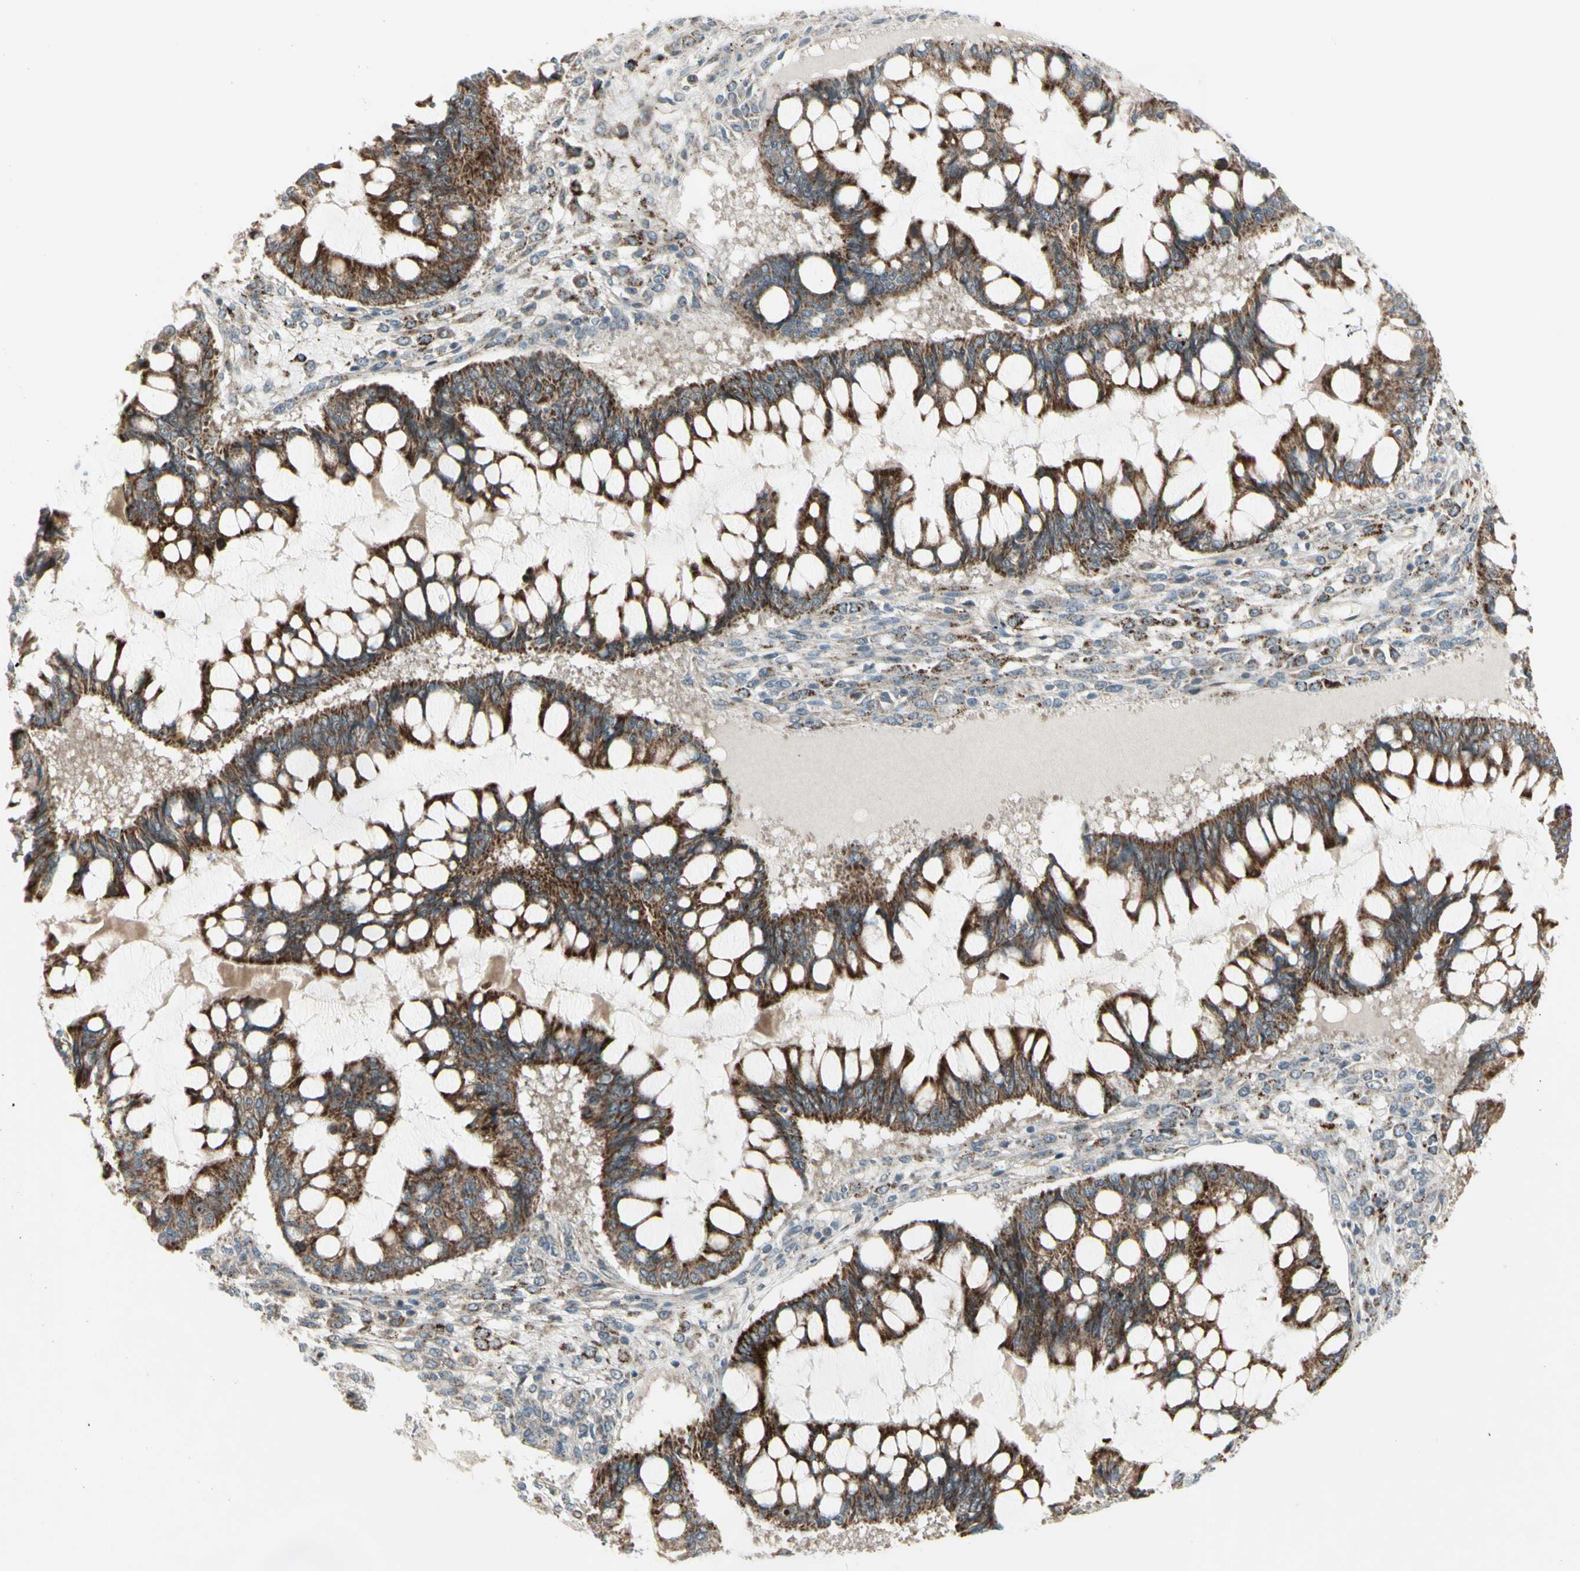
{"staining": {"intensity": "strong", "quantity": ">75%", "location": "cytoplasmic/membranous"}, "tissue": "ovarian cancer", "cell_type": "Tumor cells", "image_type": "cancer", "snomed": [{"axis": "morphology", "description": "Cystadenocarcinoma, mucinous, NOS"}, {"axis": "topography", "description": "Ovary"}], "caption": "Immunohistochemistry micrograph of ovarian mucinous cystadenocarcinoma stained for a protein (brown), which exhibits high levels of strong cytoplasmic/membranous staining in approximately >75% of tumor cells.", "gene": "OSTM1", "patient": {"sex": "female", "age": 73}}